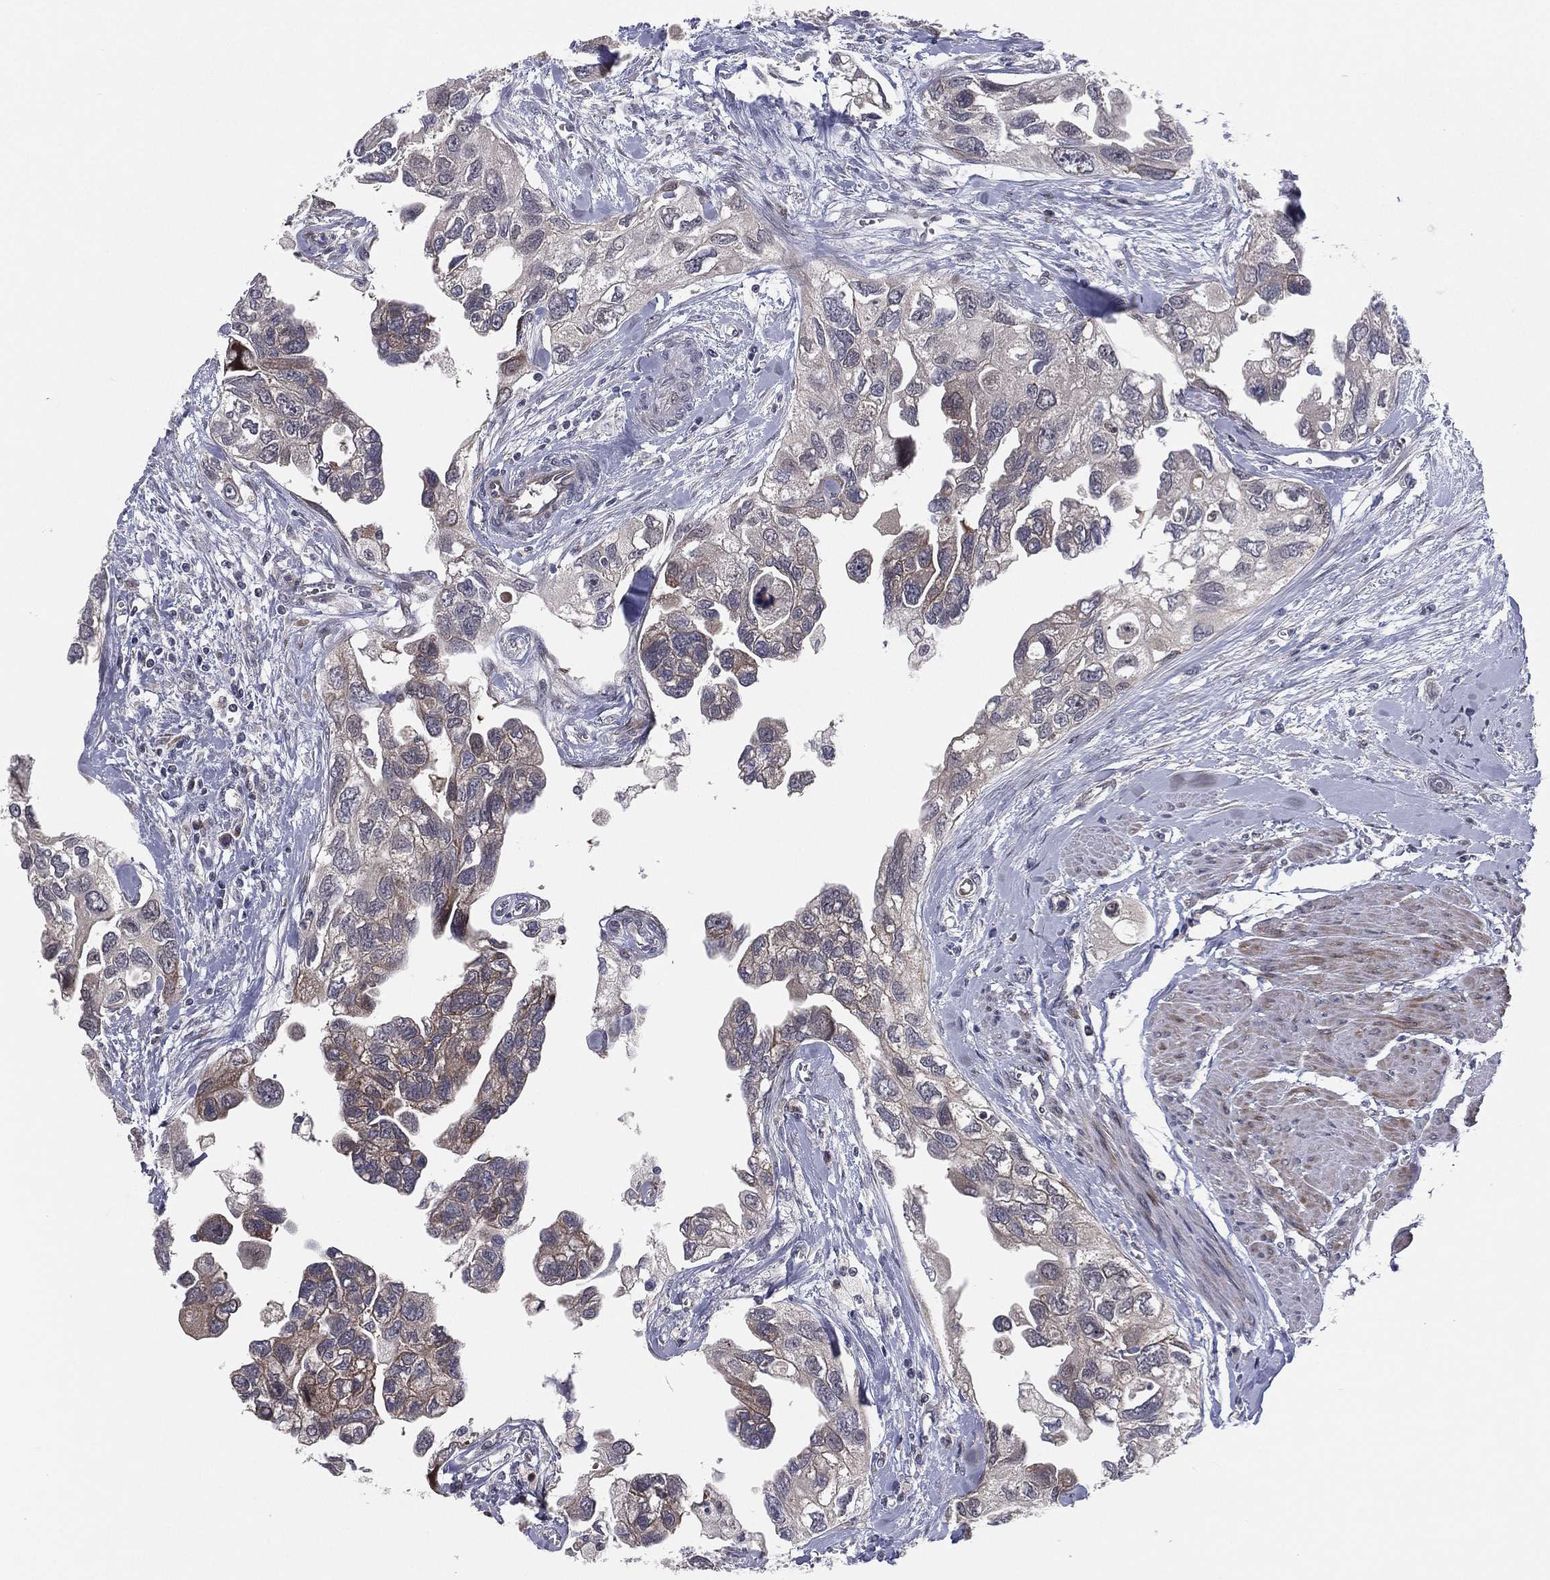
{"staining": {"intensity": "weak", "quantity": "<25%", "location": "cytoplasmic/membranous"}, "tissue": "urothelial cancer", "cell_type": "Tumor cells", "image_type": "cancer", "snomed": [{"axis": "morphology", "description": "Urothelial carcinoma, High grade"}, {"axis": "topography", "description": "Urinary bladder"}], "caption": "A high-resolution histopathology image shows immunohistochemistry (IHC) staining of urothelial cancer, which demonstrates no significant positivity in tumor cells. The staining is performed using DAB brown chromogen with nuclei counter-stained in using hematoxylin.", "gene": "UTP14A", "patient": {"sex": "male", "age": 59}}